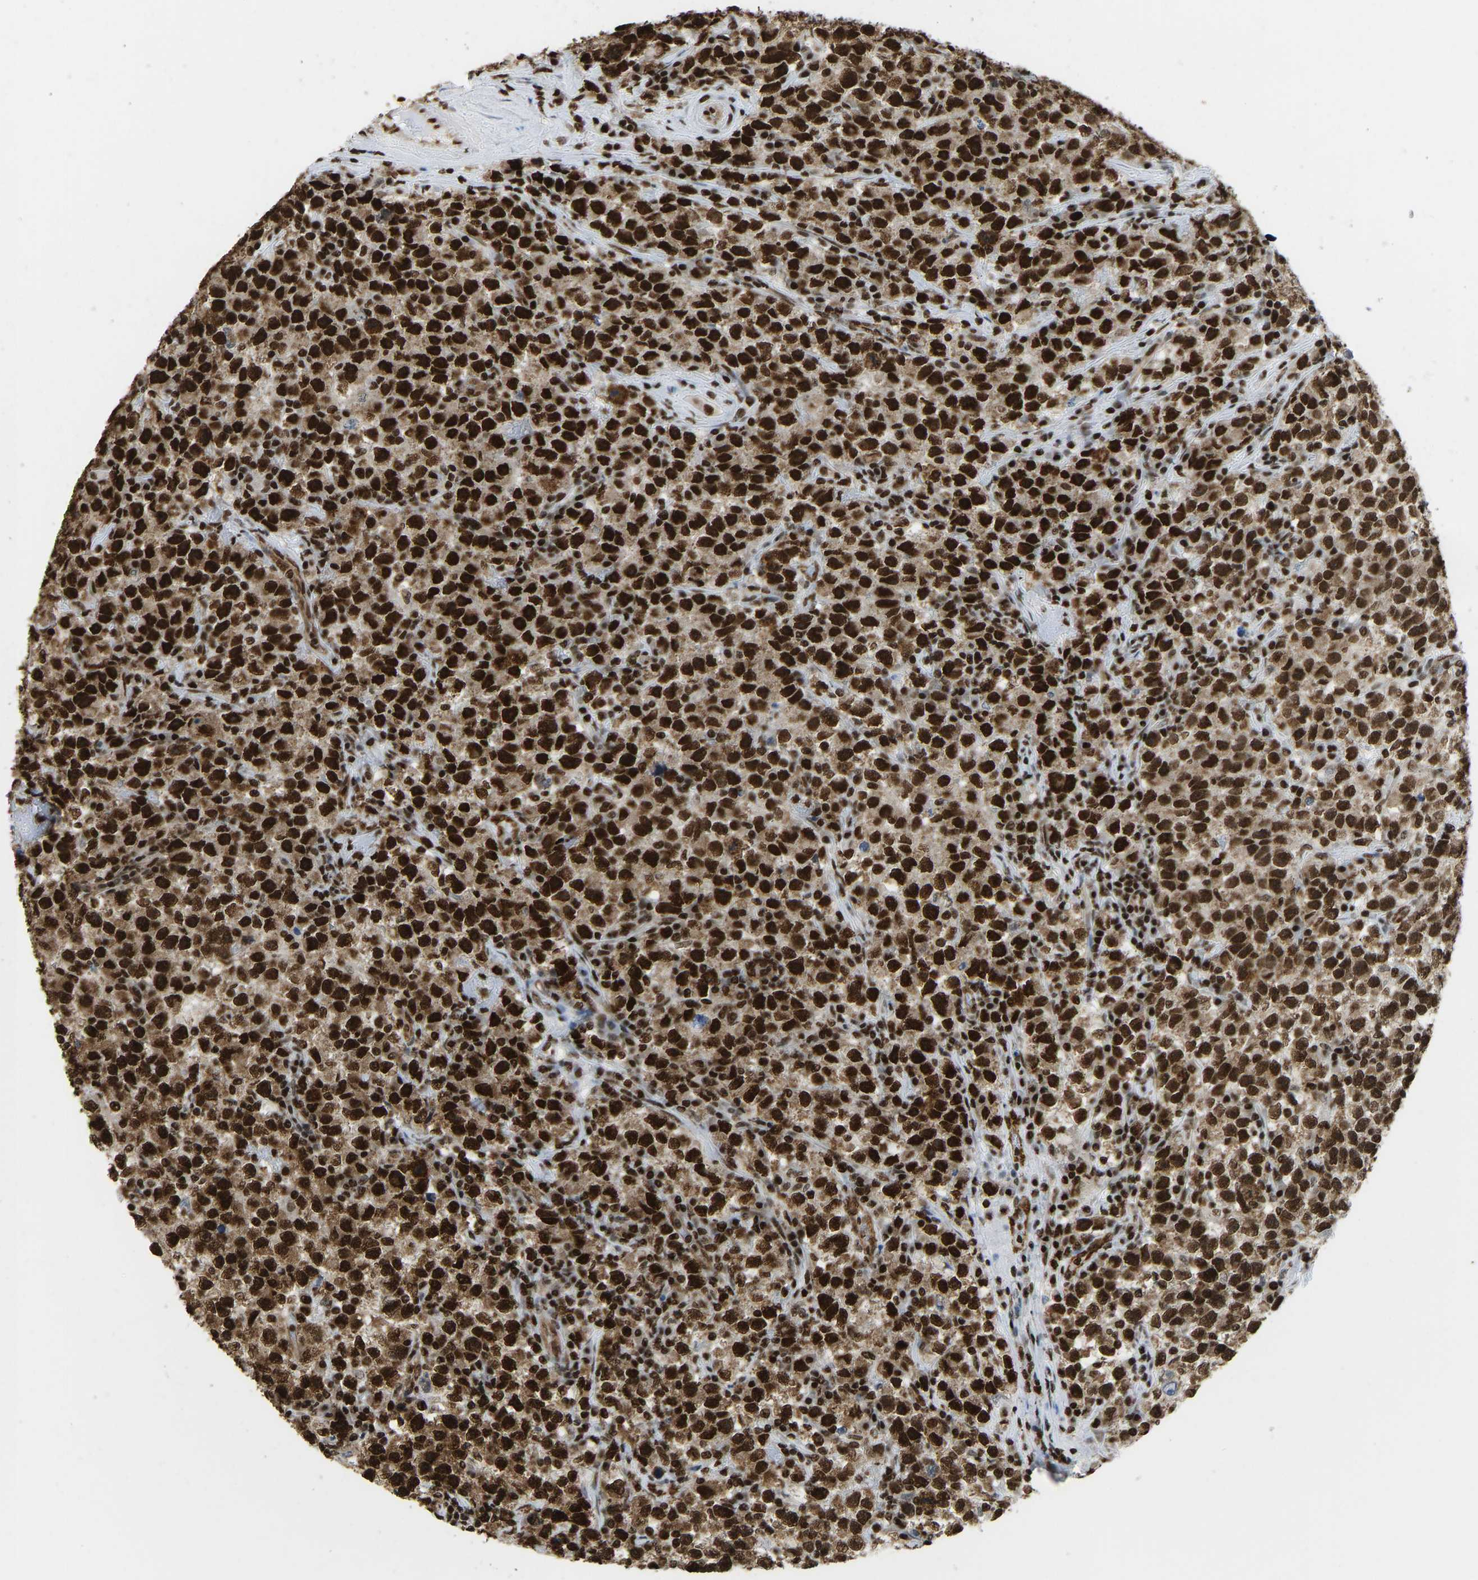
{"staining": {"intensity": "strong", "quantity": ">75%", "location": "cytoplasmic/membranous,nuclear"}, "tissue": "testis cancer", "cell_type": "Tumor cells", "image_type": "cancer", "snomed": [{"axis": "morphology", "description": "Seminoma, NOS"}, {"axis": "topography", "description": "Testis"}], "caption": "Seminoma (testis) stained for a protein (brown) reveals strong cytoplasmic/membranous and nuclear positive positivity in approximately >75% of tumor cells.", "gene": "ZSCAN20", "patient": {"sex": "male", "age": 22}}